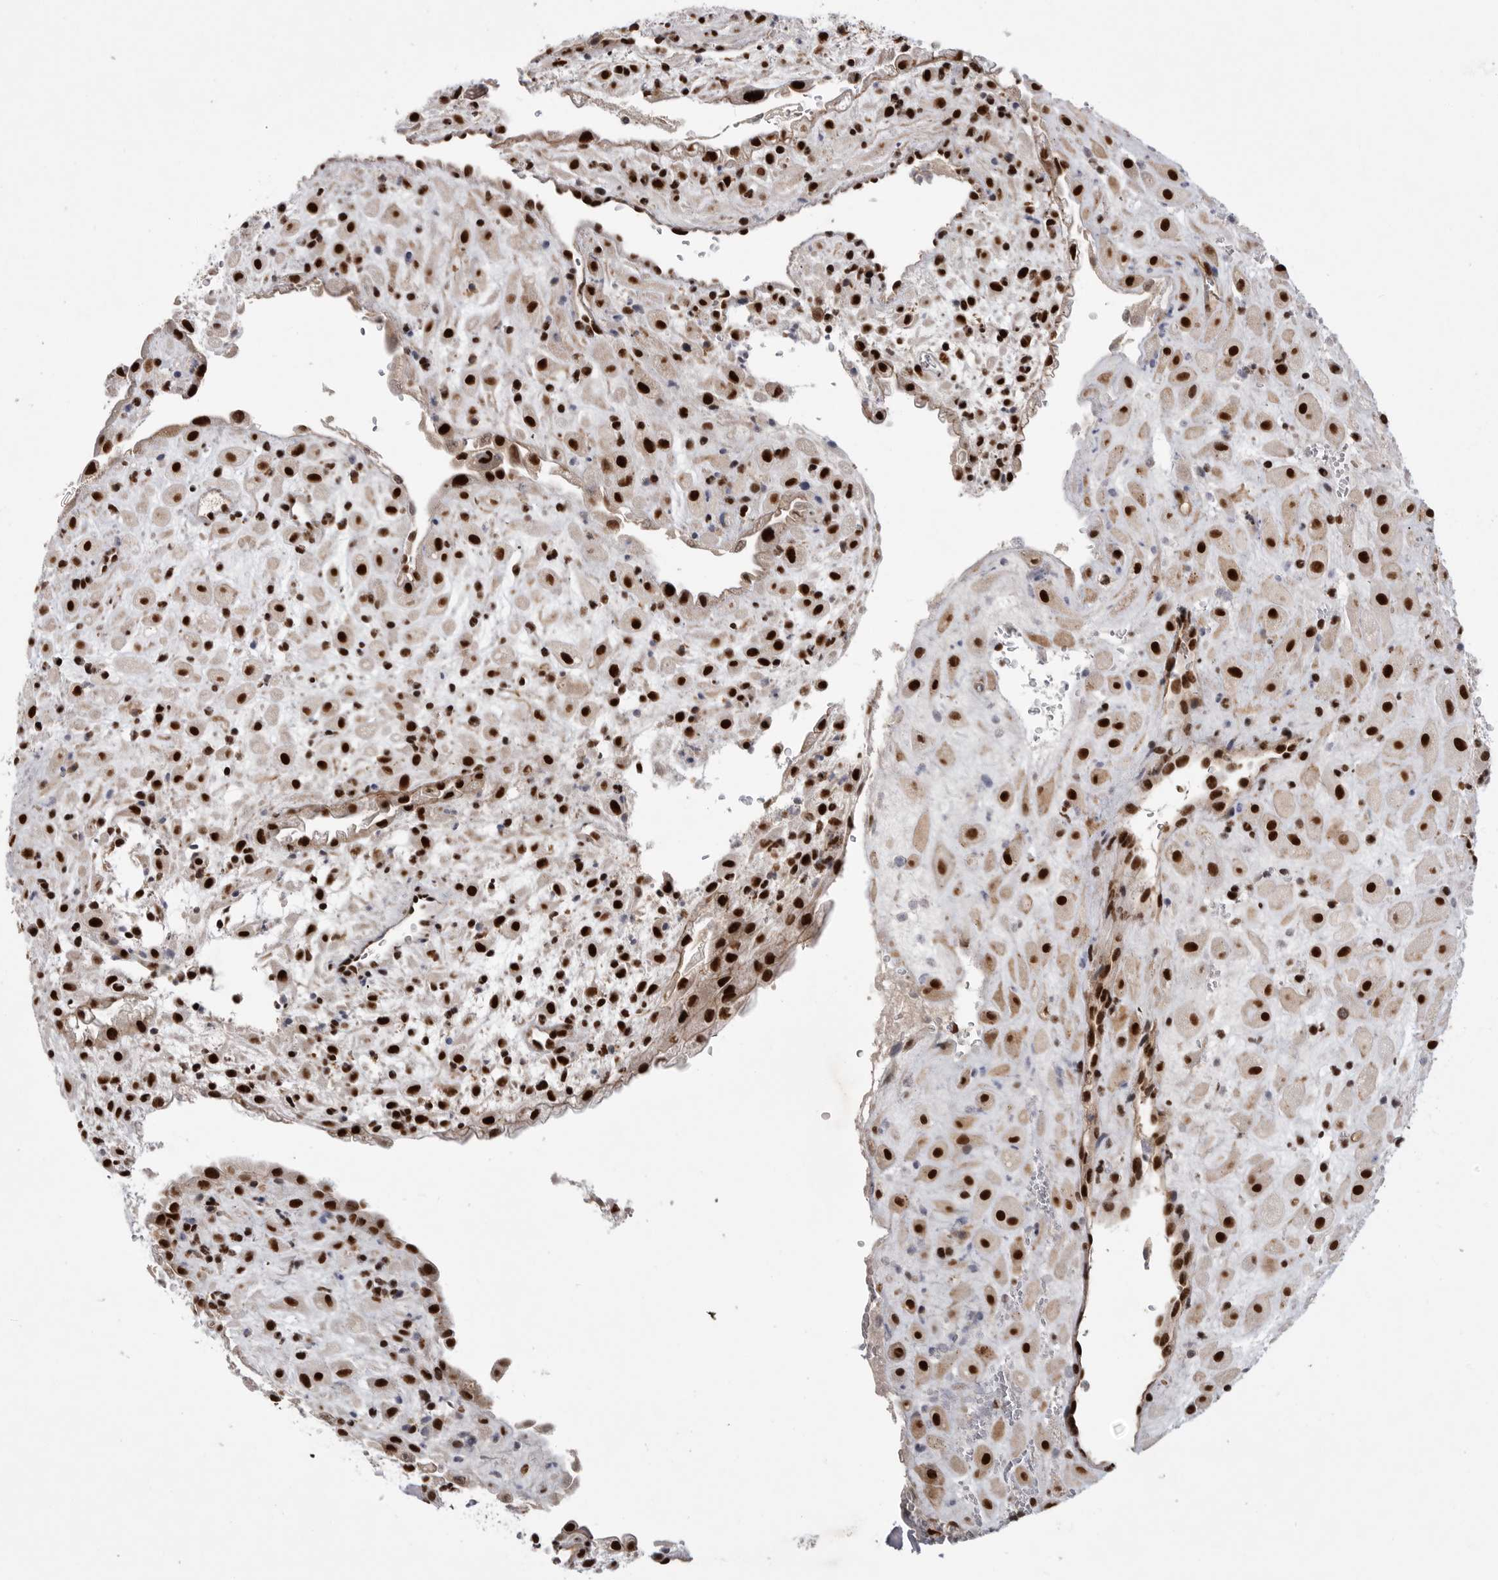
{"staining": {"intensity": "strong", "quantity": ">75%", "location": "nuclear"}, "tissue": "placenta", "cell_type": "Decidual cells", "image_type": "normal", "snomed": [{"axis": "morphology", "description": "Normal tissue, NOS"}, {"axis": "topography", "description": "Placenta"}], "caption": "This is a histology image of immunohistochemistry staining of unremarkable placenta, which shows strong positivity in the nuclear of decidual cells.", "gene": "PPP1R8", "patient": {"sex": "female", "age": 35}}